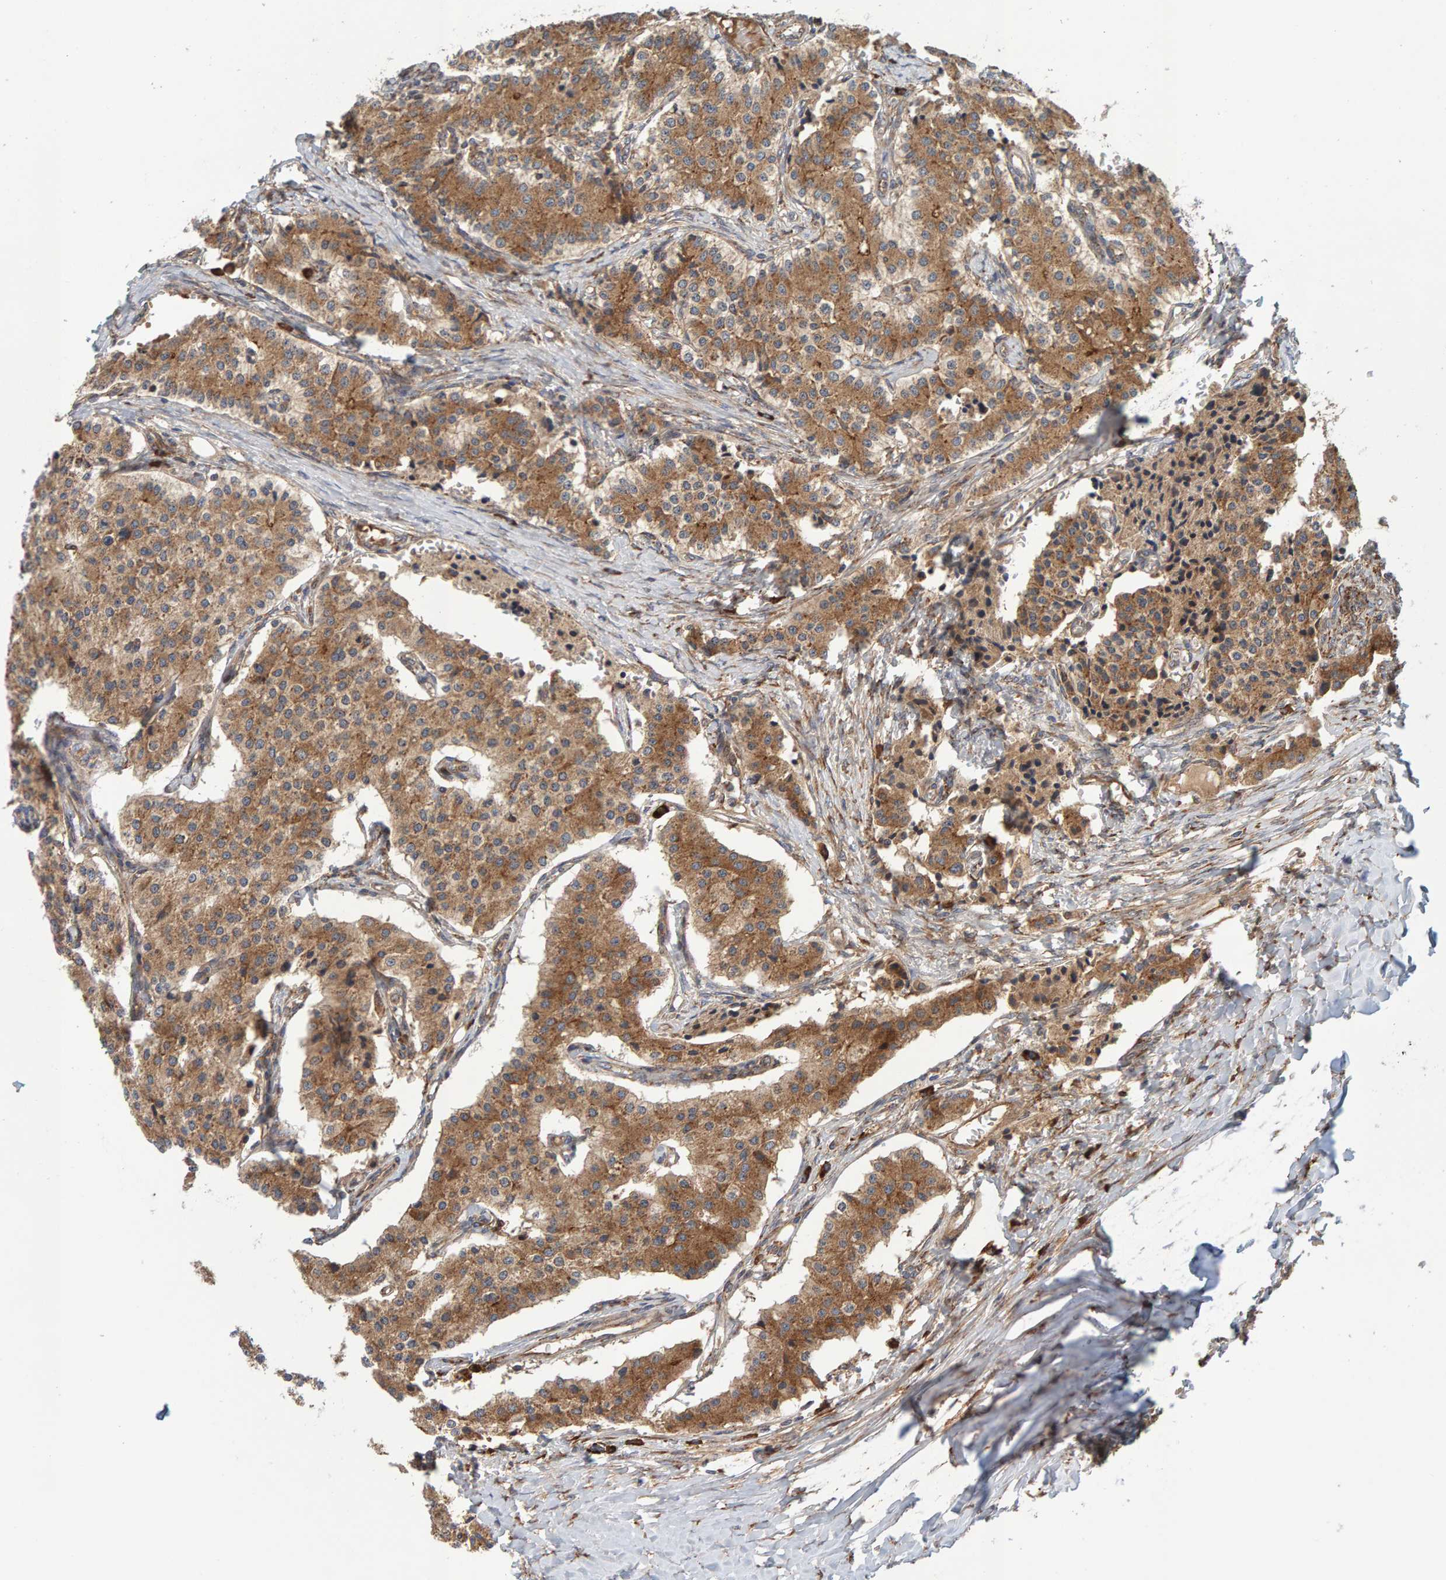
{"staining": {"intensity": "moderate", "quantity": ">75%", "location": "cytoplasmic/membranous"}, "tissue": "carcinoid", "cell_type": "Tumor cells", "image_type": "cancer", "snomed": [{"axis": "morphology", "description": "Carcinoid, malignant, NOS"}, {"axis": "topography", "description": "Colon"}], "caption": "Immunohistochemistry photomicrograph of human carcinoid (malignant) stained for a protein (brown), which displays medium levels of moderate cytoplasmic/membranous staining in about >75% of tumor cells.", "gene": "BAIAP2", "patient": {"sex": "female", "age": 52}}